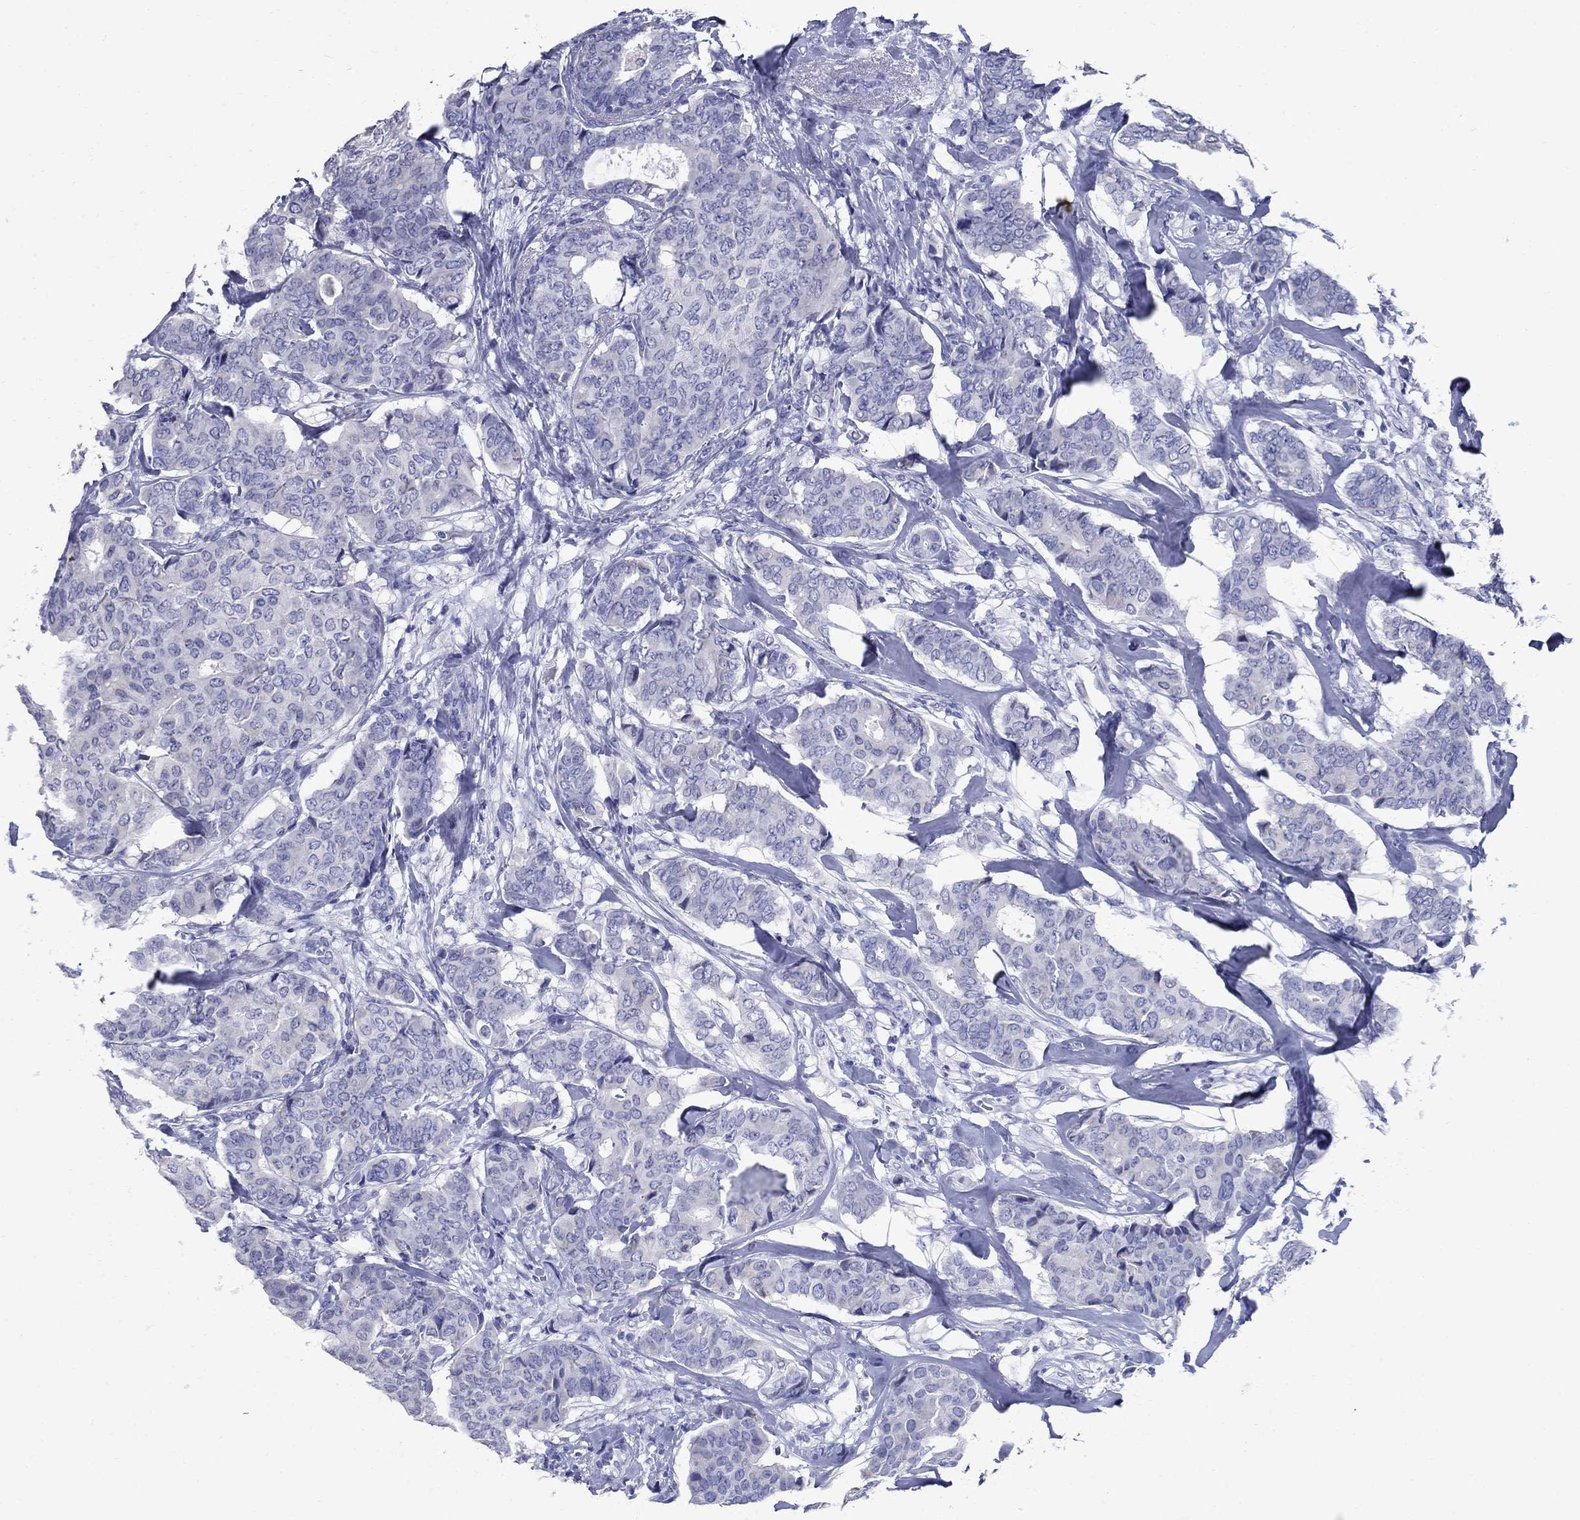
{"staining": {"intensity": "negative", "quantity": "none", "location": "none"}, "tissue": "breast cancer", "cell_type": "Tumor cells", "image_type": "cancer", "snomed": [{"axis": "morphology", "description": "Duct carcinoma"}, {"axis": "topography", "description": "Breast"}], "caption": "There is no significant expression in tumor cells of breast cancer (infiltrating ductal carcinoma).", "gene": "CD1A", "patient": {"sex": "female", "age": 75}}